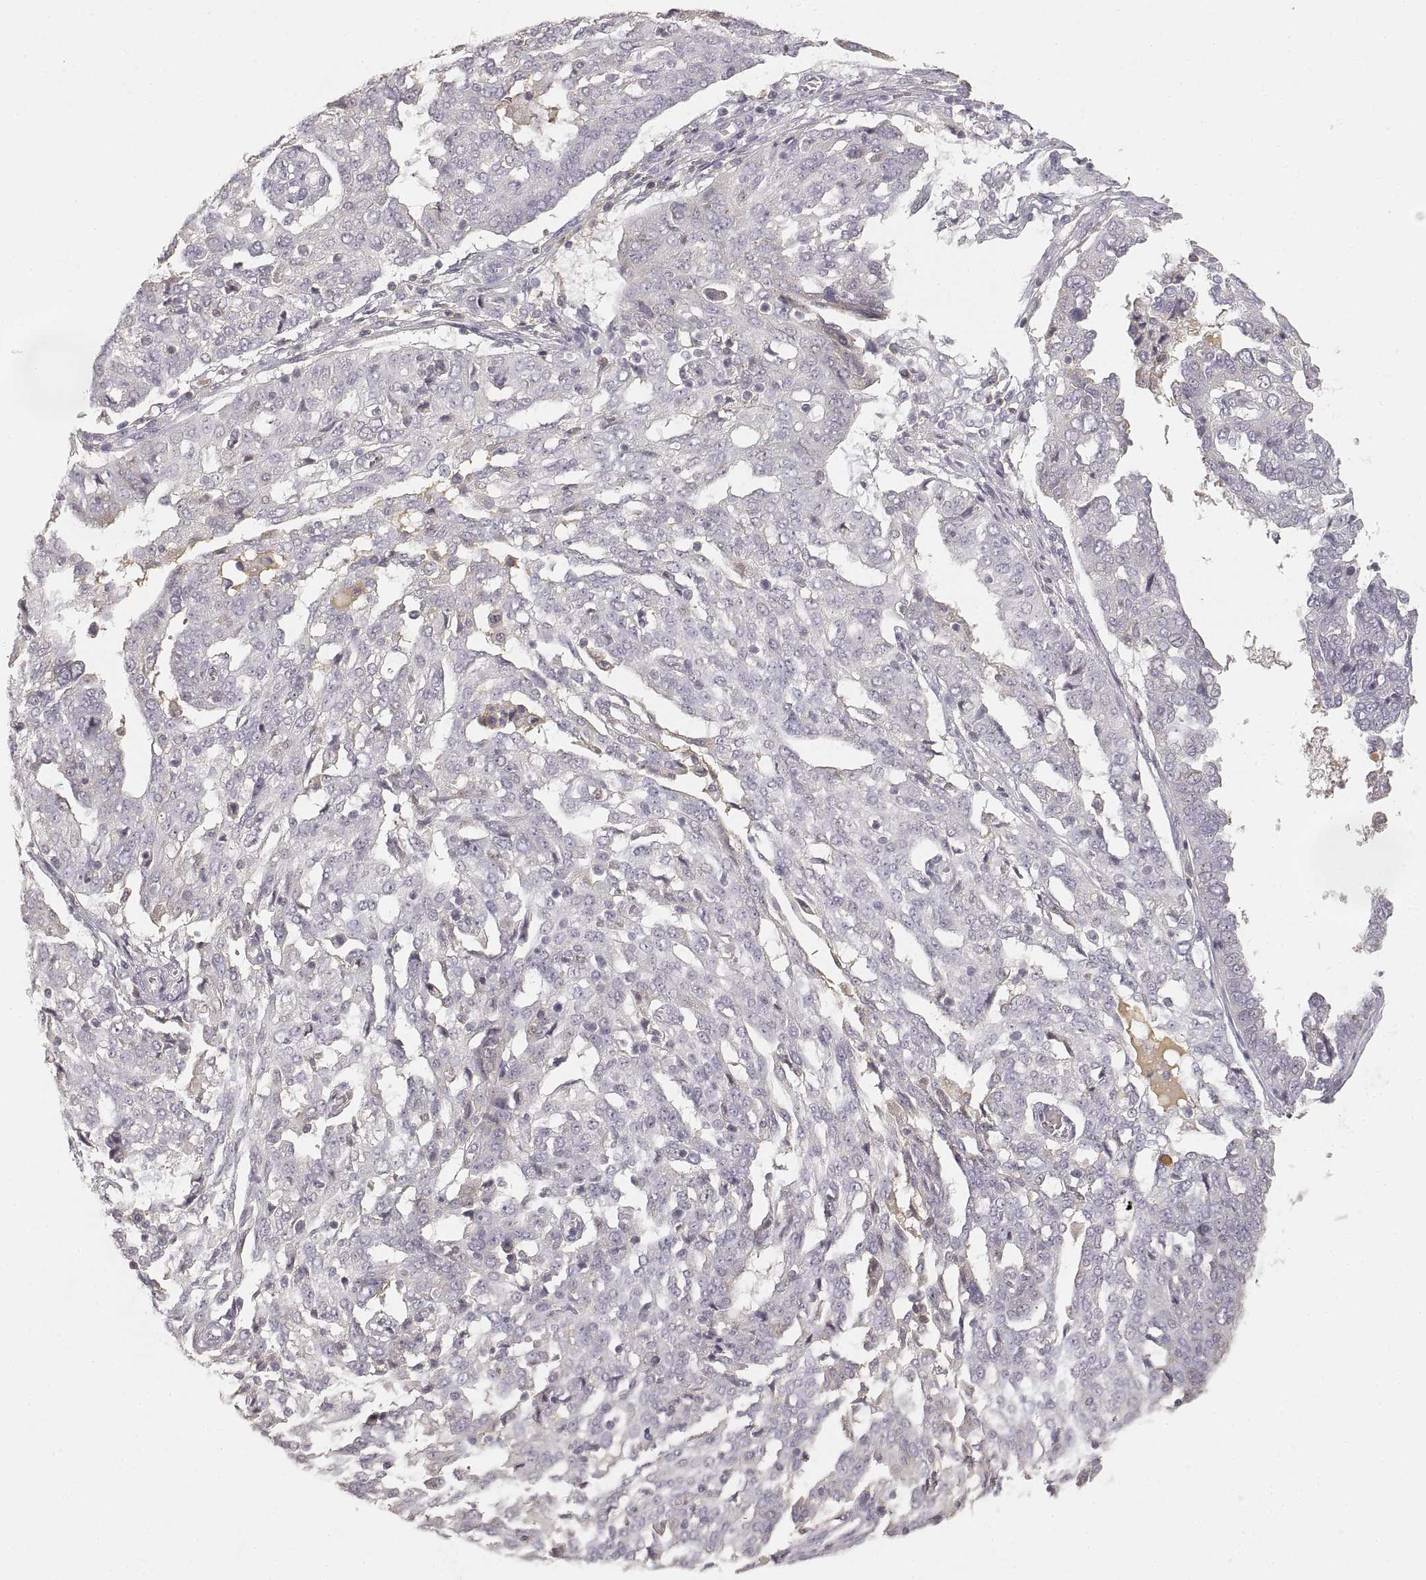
{"staining": {"intensity": "negative", "quantity": "none", "location": "none"}, "tissue": "ovarian cancer", "cell_type": "Tumor cells", "image_type": "cancer", "snomed": [{"axis": "morphology", "description": "Cystadenocarcinoma, serous, NOS"}, {"axis": "topography", "description": "Ovary"}], "caption": "Tumor cells show no significant expression in ovarian cancer.", "gene": "RUNDC3A", "patient": {"sex": "female", "age": 67}}